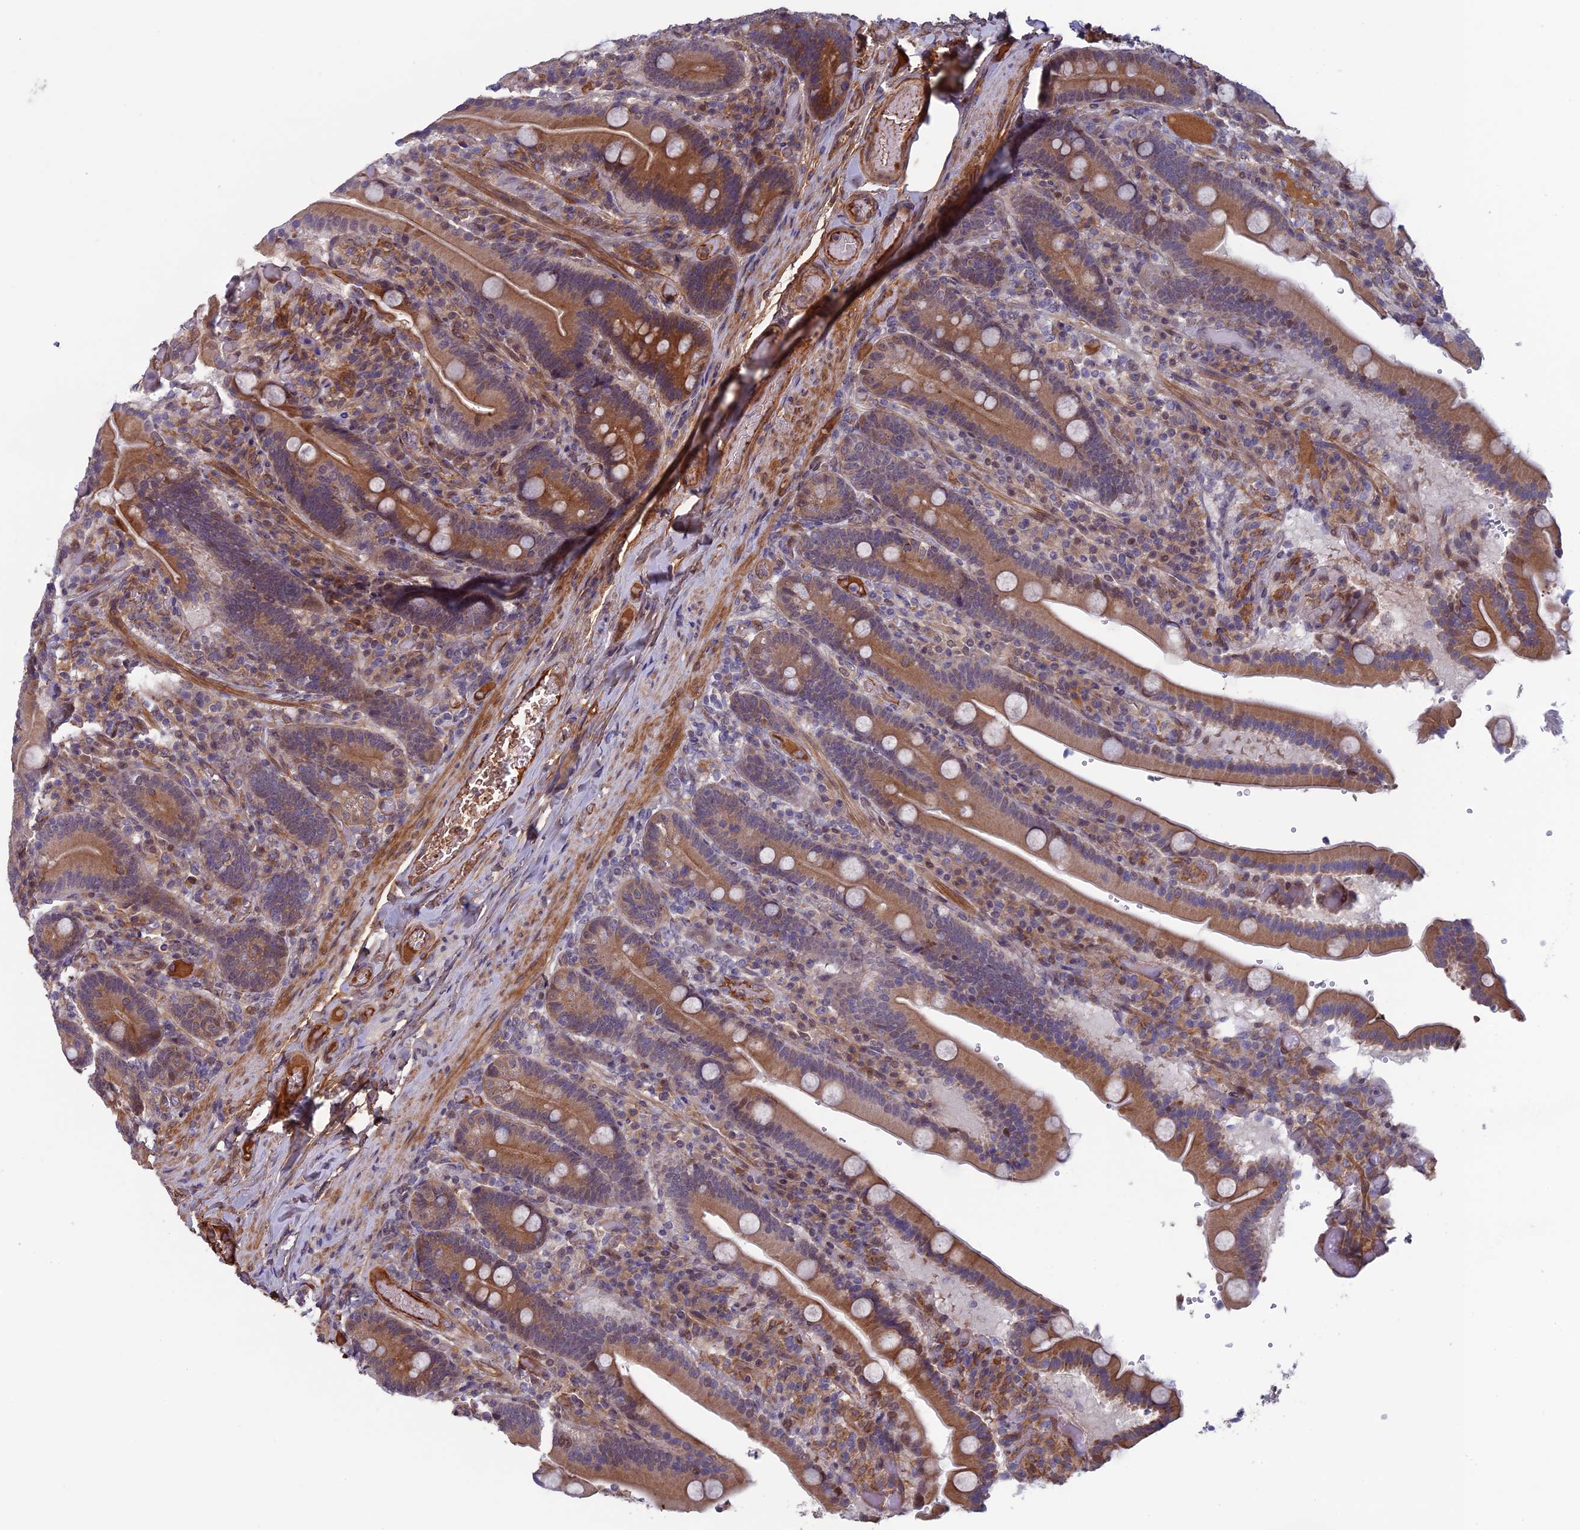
{"staining": {"intensity": "moderate", "quantity": ">75%", "location": "cytoplasmic/membranous,nuclear"}, "tissue": "duodenum", "cell_type": "Glandular cells", "image_type": "normal", "snomed": [{"axis": "morphology", "description": "Normal tissue, NOS"}, {"axis": "topography", "description": "Duodenum"}], "caption": "A brown stain labels moderate cytoplasmic/membranous,nuclear staining of a protein in glandular cells of unremarkable duodenum. The protein of interest is stained brown, and the nuclei are stained in blue (DAB IHC with brightfield microscopy, high magnification).", "gene": "FADS1", "patient": {"sex": "female", "age": 62}}